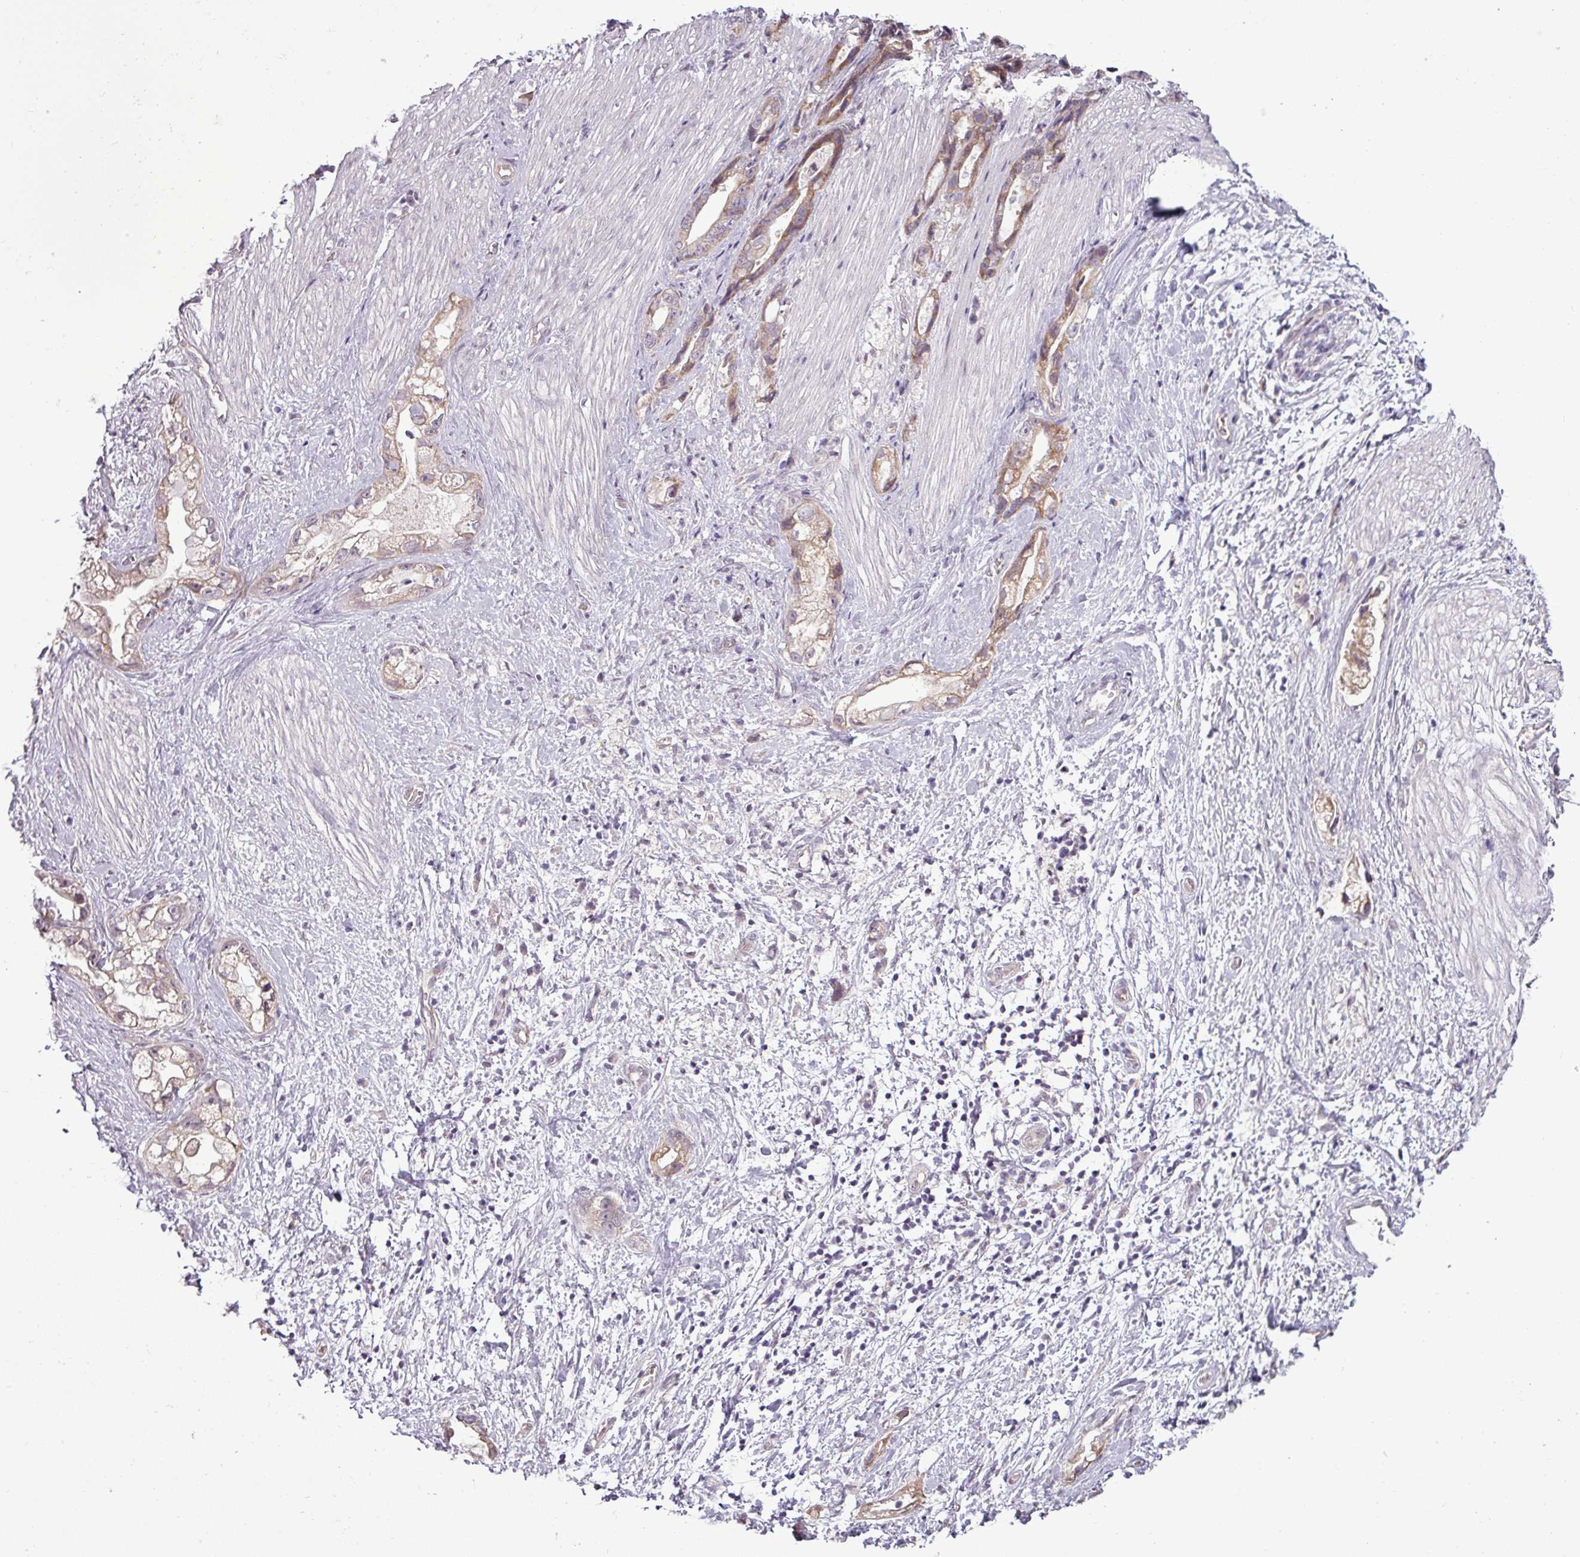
{"staining": {"intensity": "weak", "quantity": ">75%", "location": "cytoplasmic/membranous"}, "tissue": "stomach cancer", "cell_type": "Tumor cells", "image_type": "cancer", "snomed": [{"axis": "morphology", "description": "Adenocarcinoma, NOS"}, {"axis": "topography", "description": "Stomach"}], "caption": "Immunohistochemistry micrograph of stomach adenocarcinoma stained for a protein (brown), which shows low levels of weak cytoplasmic/membranous staining in about >75% of tumor cells.", "gene": "GPT2", "patient": {"sex": "male", "age": 55}}